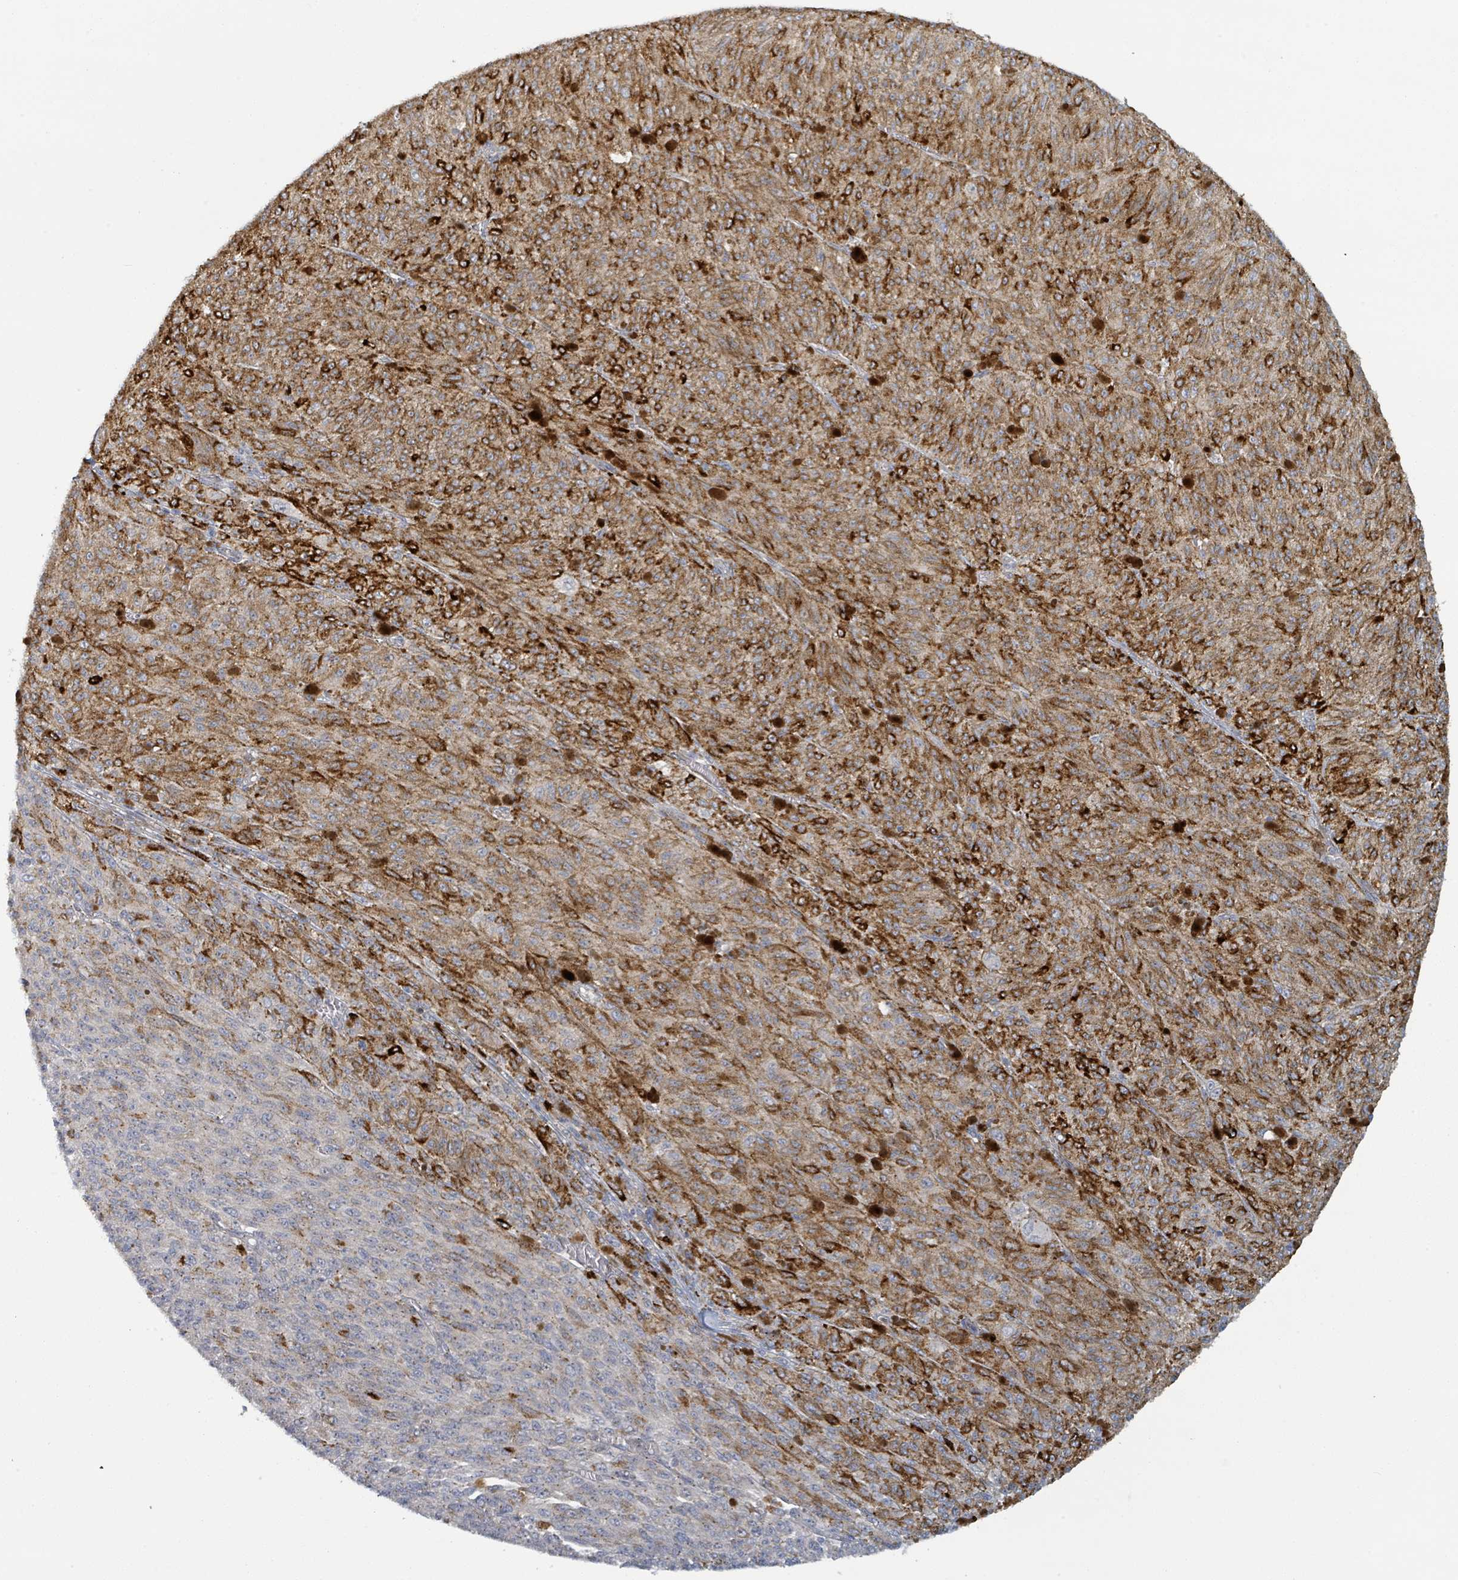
{"staining": {"intensity": "strong", "quantity": "<25%", "location": "cytoplasmic/membranous"}, "tissue": "melanoma", "cell_type": "Tumor cells", "image_type": "cancer", "snomed": [{"axis": "morphology", "description": "Malignant melanoma, NOS"}, {"axis": "topography", "description": "Skin"}], "caption": "Protein expression analysis of malignant melanoma shows strong cytoplasmic/membranous positivity in approximately <25% of tumor cells.", "gene": "COL5A3", "patient": {"sex": "female", "age": 52}}